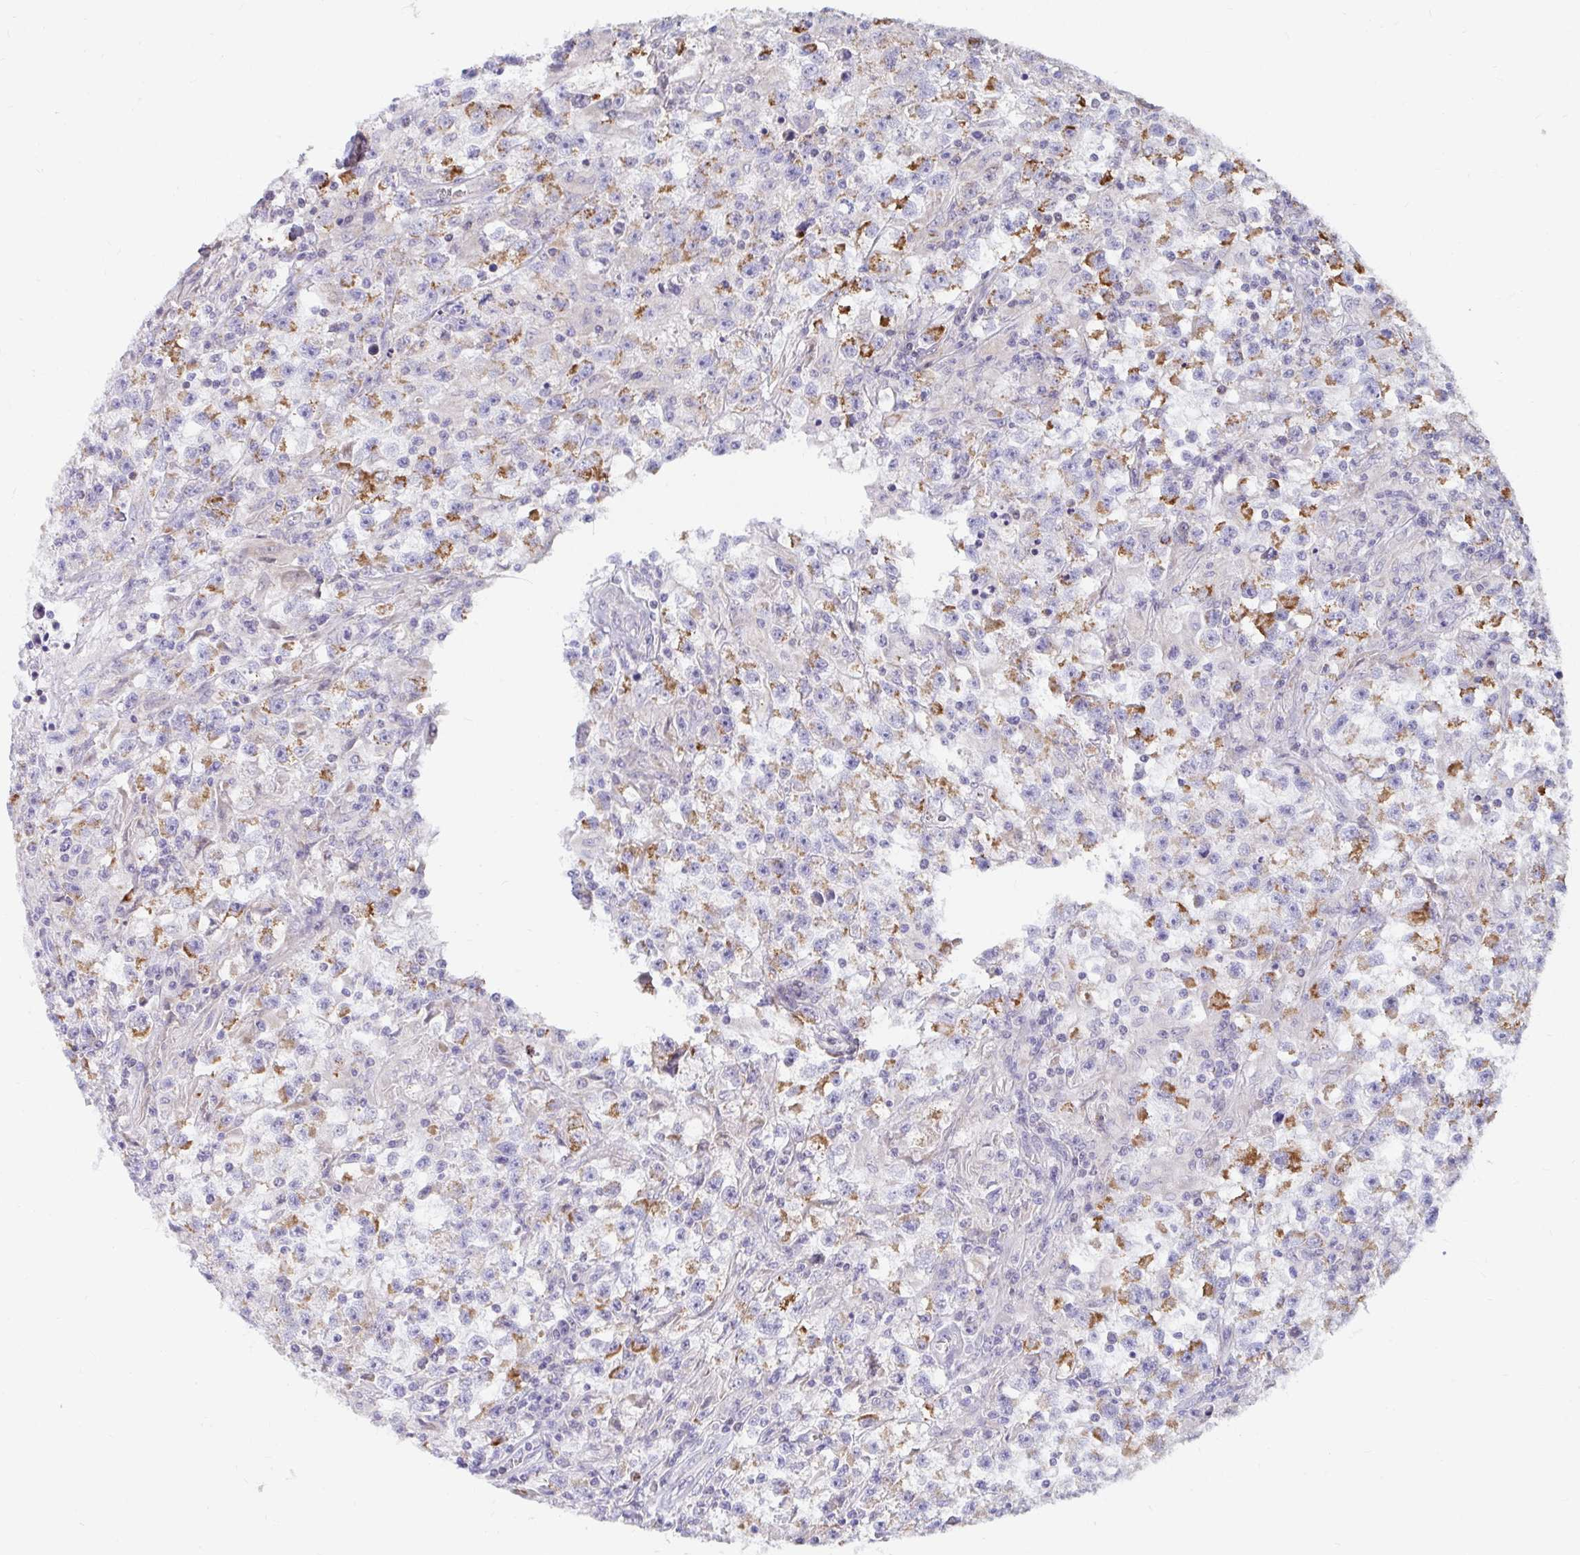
{"staining": {"intensity": "moderate", "quantity": "25%-75%", "location": "cytoplasmic/membranous"}, "tissue": "testis cancer", "cell_type": "Tumor cells", "image_type": "cancer", "snomed": [{"axis": "morphology", "description": "Seminoma, NOS"}, {"axis": "topography", "description": "Testis"}], "caption": "Immunohistochemistry (IHC) image of human testis cancer (seminoma) stained for a protein (brown), which shows medium levels of moderate cytoplasmic/membranous positivity in approximately 25%-75% of tumor cells.", "gene": "EXOC5", "patient": {"sex": "male", "age": 31}}